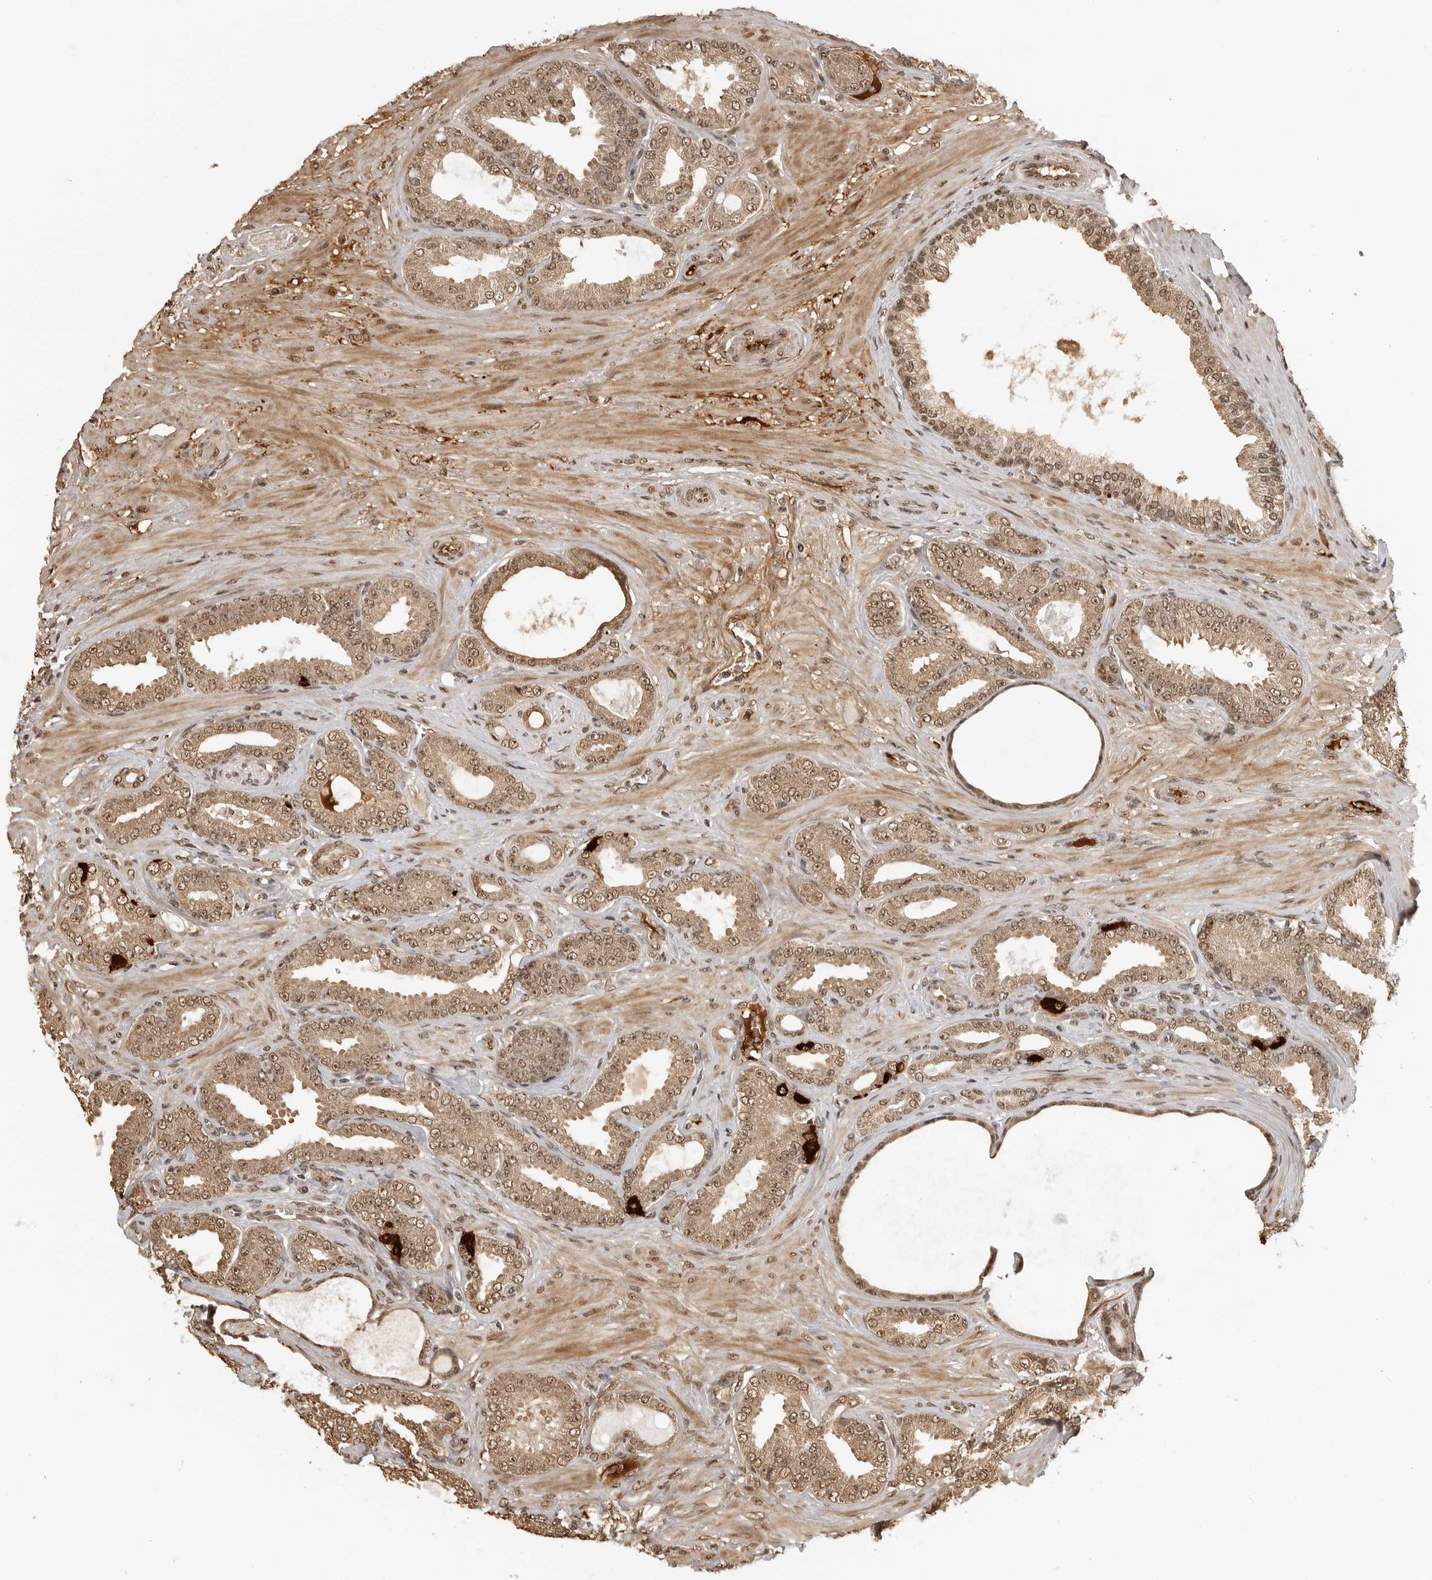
{"staining": {"intensity": "moderate", "quantity": ">75%", "location": "cytoplasmic/membranous,nuclear"}, "tissue": "prostate cancer", "cell_type": "Tumor cells", "image_type": "cancer", "snomed": [{"axis": "morphology", "description": "Adenocarcinoma, Low grade"}, {"axis": "topography", "description": "Prostate"}], "caption": "Tumor cells show moderate cytoplasmic/membranous and nuclear expression in approximately >75% of cells in low-grade adenocarcinoma (prostate).", "gene": "CLOCK", "patient": {"sex": "male", "age": 63}}